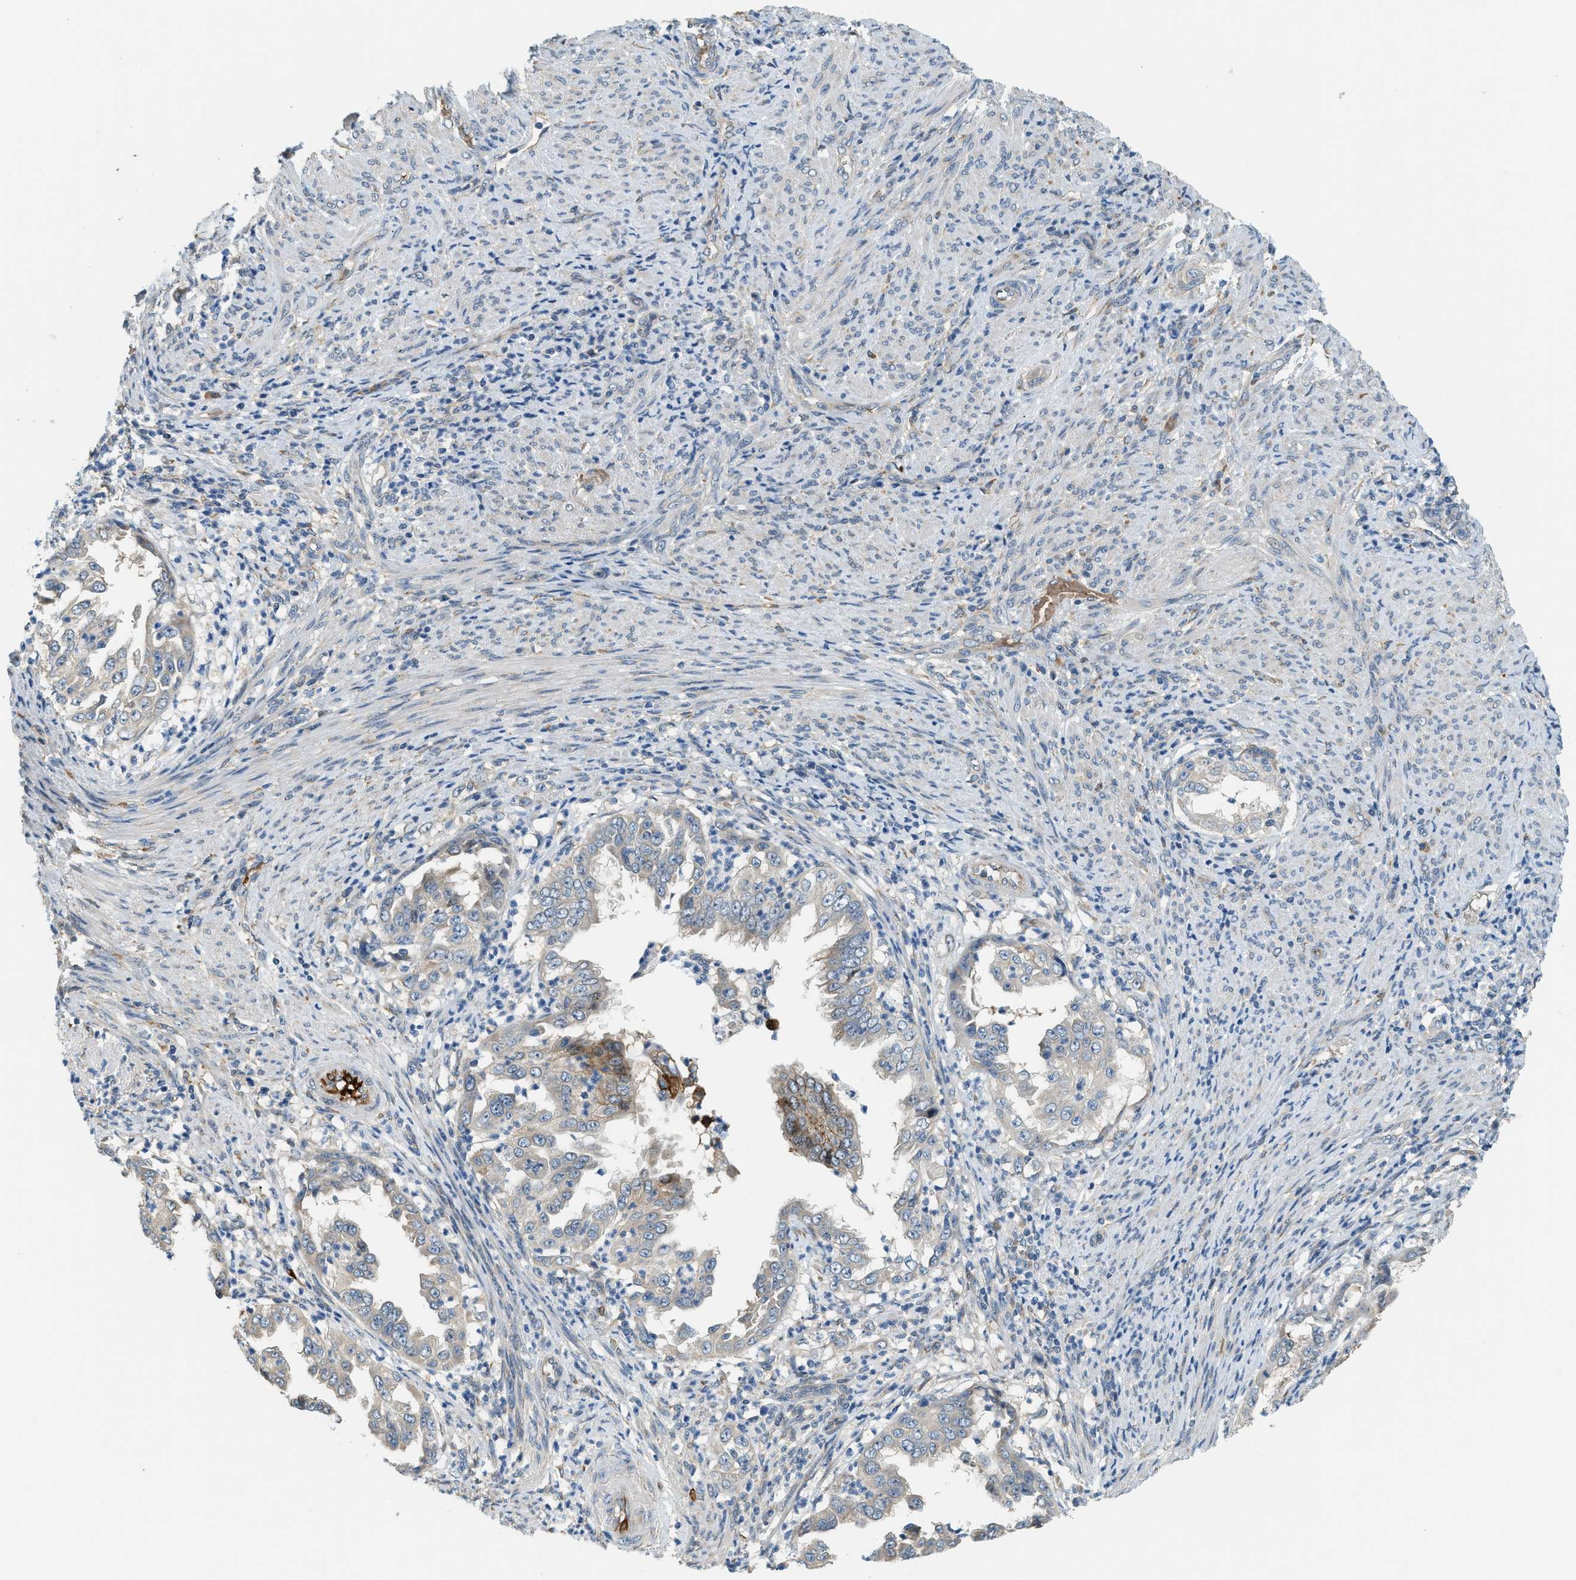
{"staining": {"intensity": "moderate", "quantity": "25%-75%", "location": "cytoplasmic/membranous"}, "tissue": "endometrial cancer", "cell_type": "Tumor cells", "image_type": "cancer", "snomed": [{"axis": "morphology", "description": "Adenocarcinoma, NOS"}, {"axis": "topography", "description": "Endometrium"}], "caption": "Tumor cells show moderate cytoplasmic/membranous staining in about 25%-75% of cells in endometrial cancer.", "gene": "CYTH2", "patient": {"sex": "female", "age": 85}}